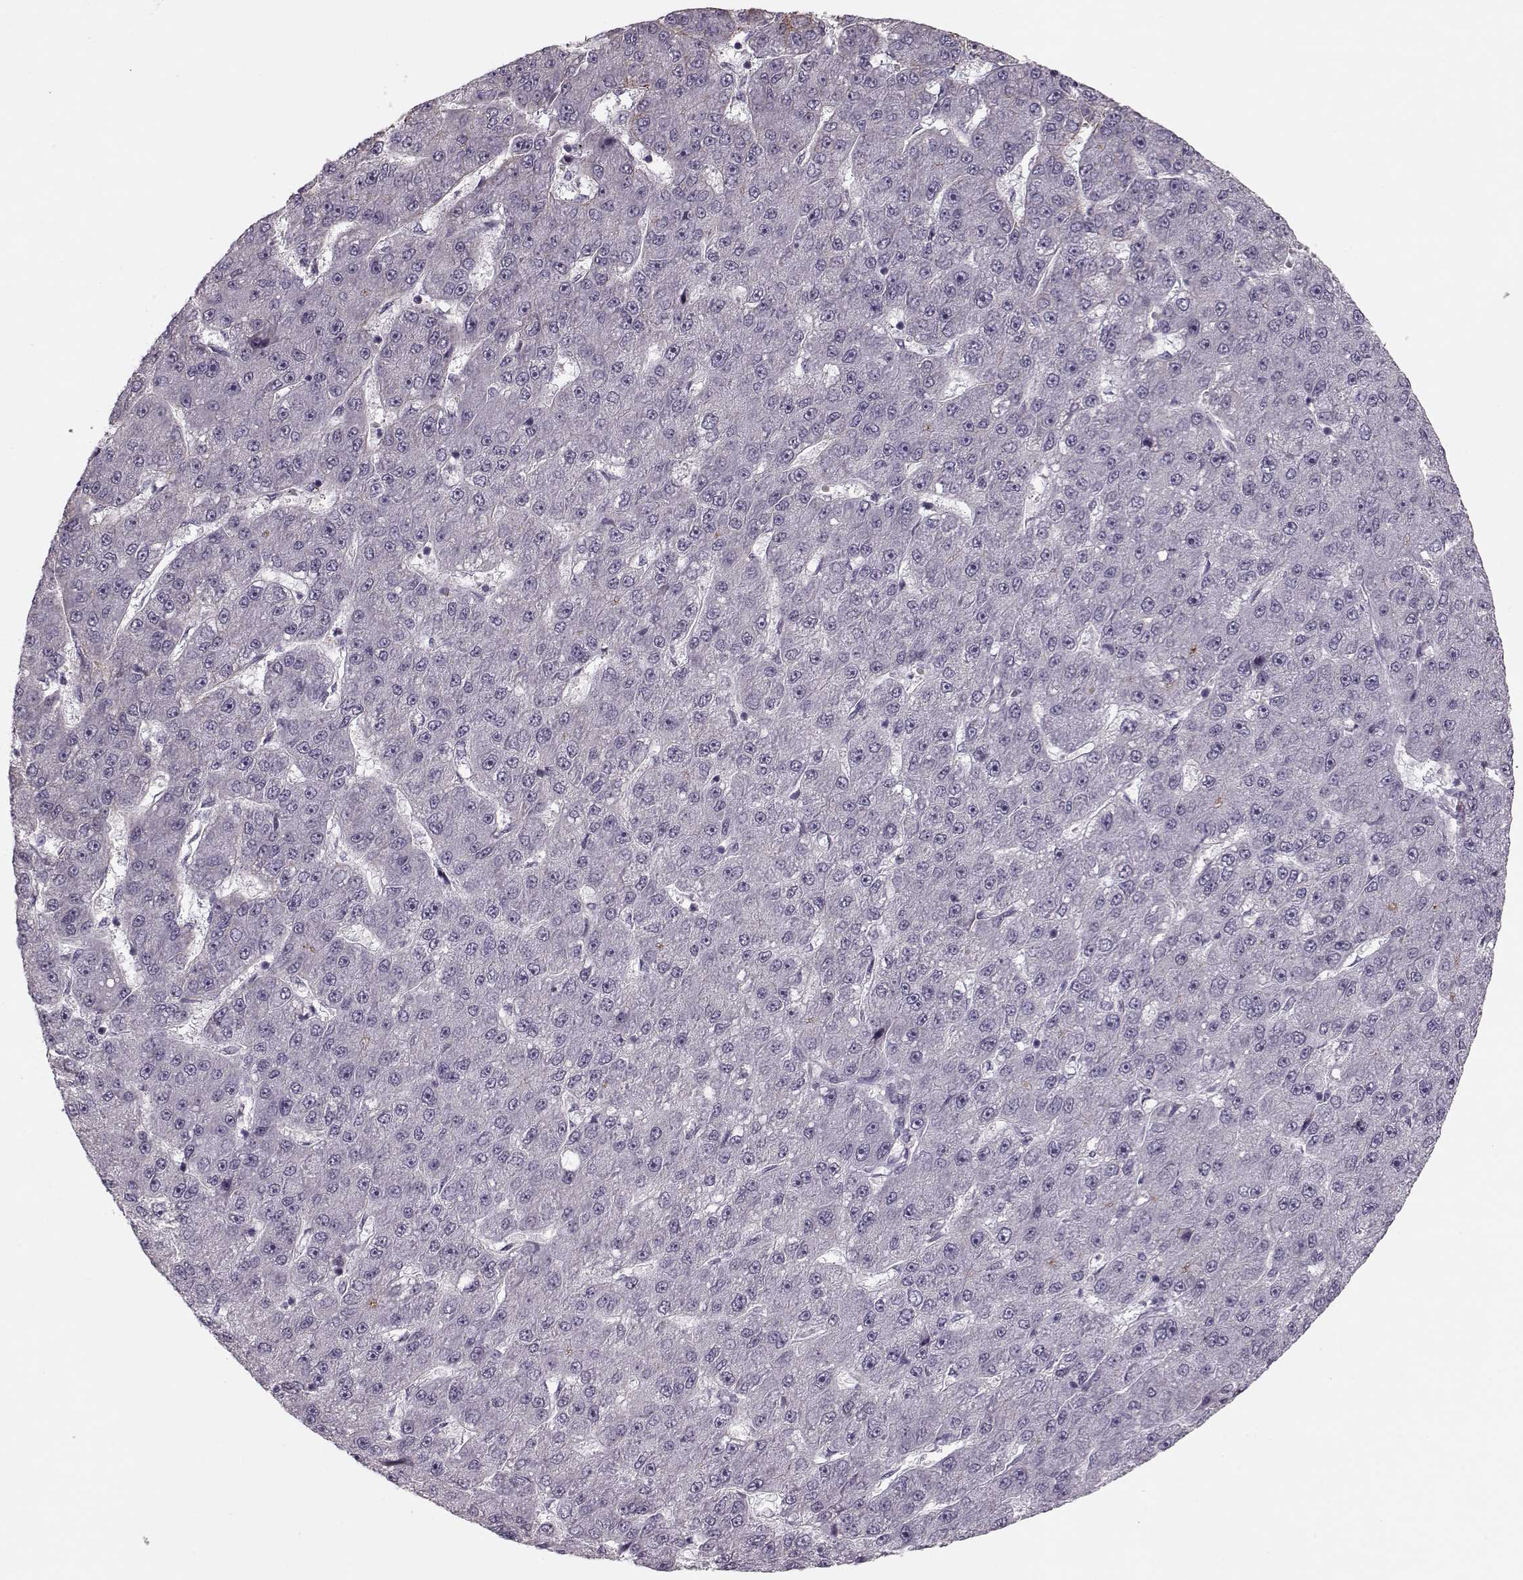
{"staining": {"intensity": "negative", "quantity": "none", "location": "none"}, "tissue": "liver cancer", "cell_type": "Tumor cells", "image_type": "cancer", "snomed": [{"axis": "morphology", "description": "Carcinoma, Hepatocellular, NOS"}, {"axis": "topography", "description": "Liver"}], "caption": "A photomicrograph of liver cancer stained for a protein displays no brown staining in tumor cells.", "gene": "DNAI3", "patient": {"sex": "male", "age": 67}}